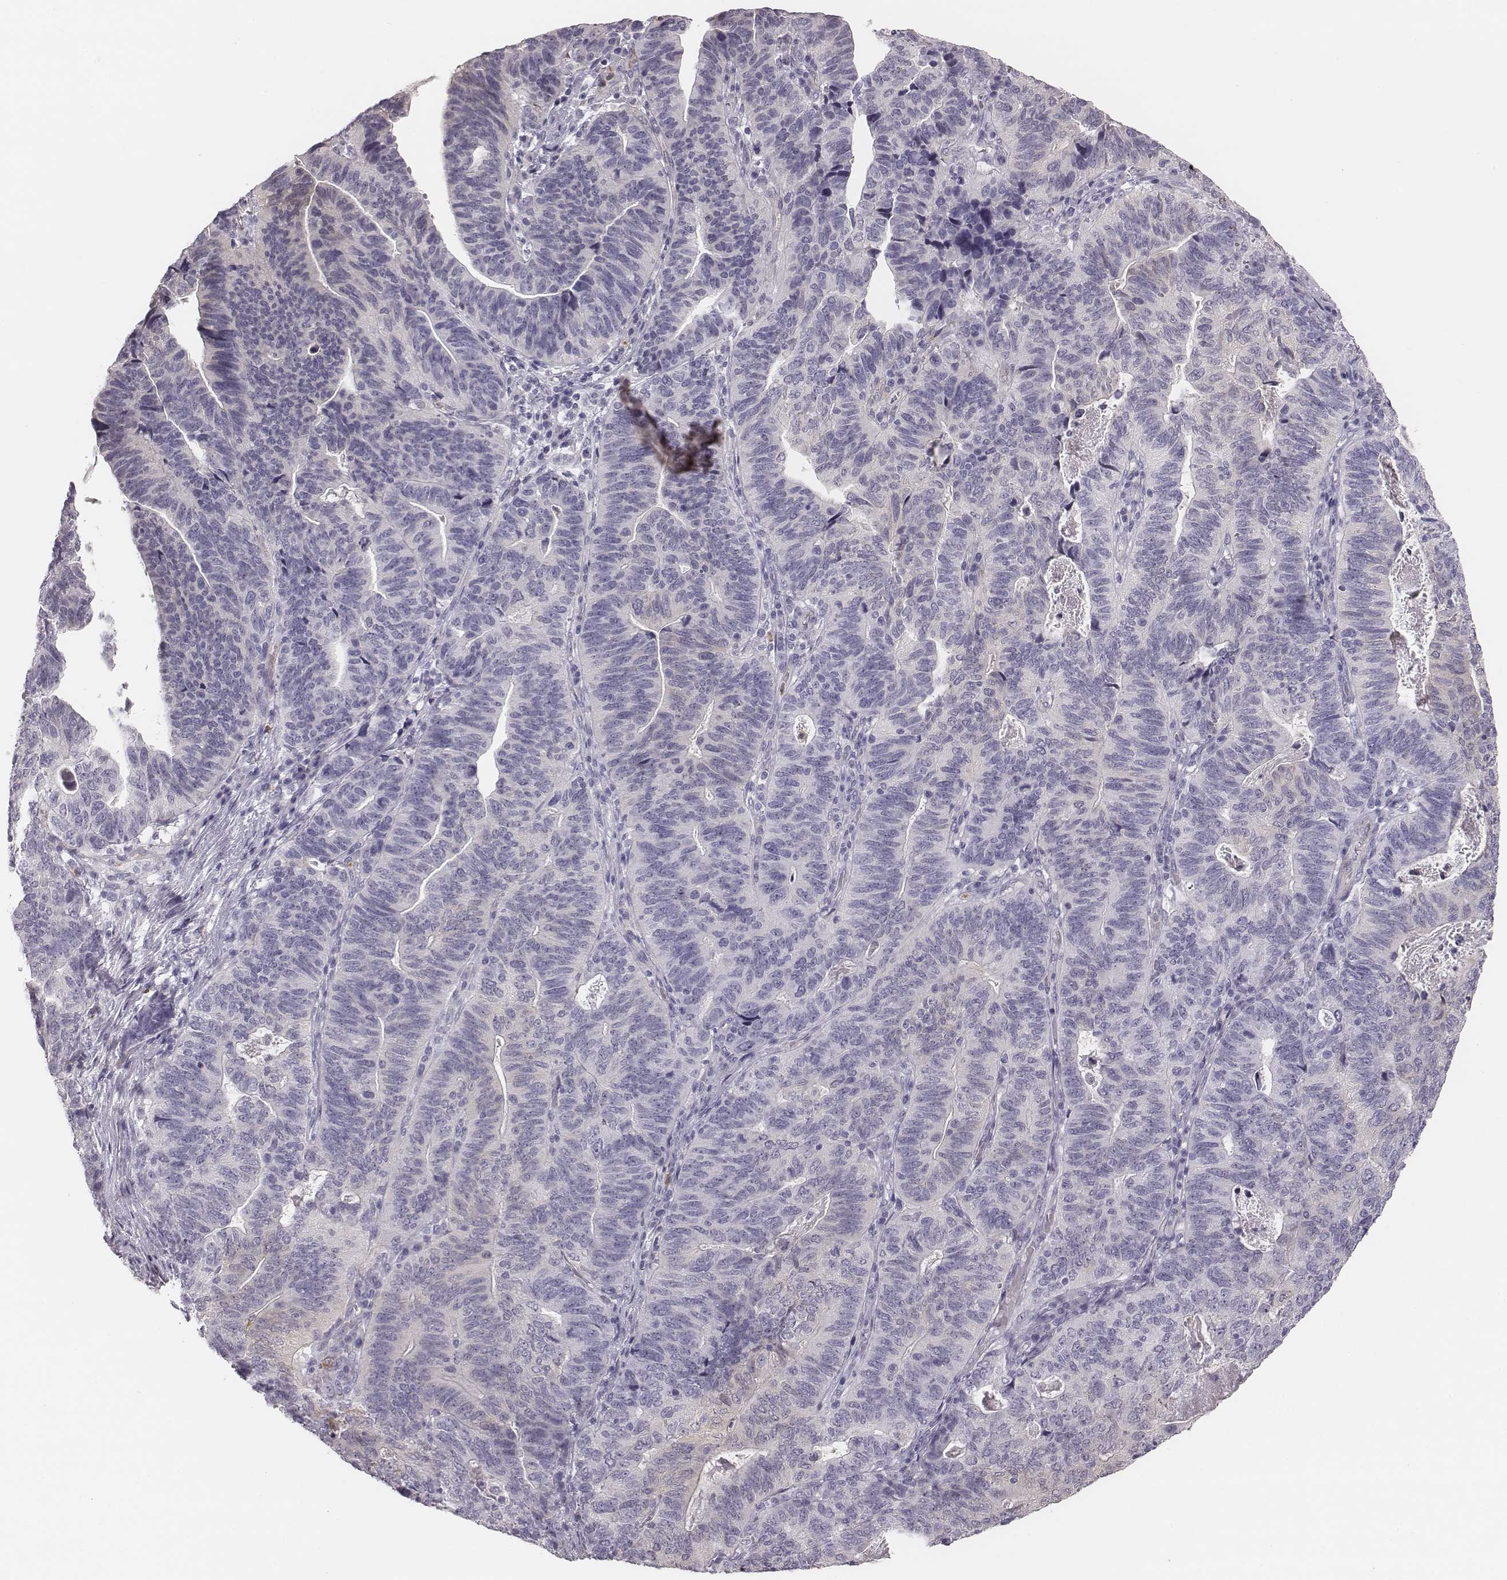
{"staining": {"intensity": "negative", "quantity": "none", "location": "none"}, "tissue": "stomach cancer", "cell_type": "Tumor cells", "image_type": "cancer", "snomed": [{"axis": "morphology", "description": "Adenocarcinoma, NOS"}, {"axis": "topography", "description": "Stomach, upper"}], "caption": "The image reveals no staining of tumor cells in stomach cancer (adenocarcinoma).", "gene": "KCNJ12", "patient": {"sex": "female", "age": 67}}